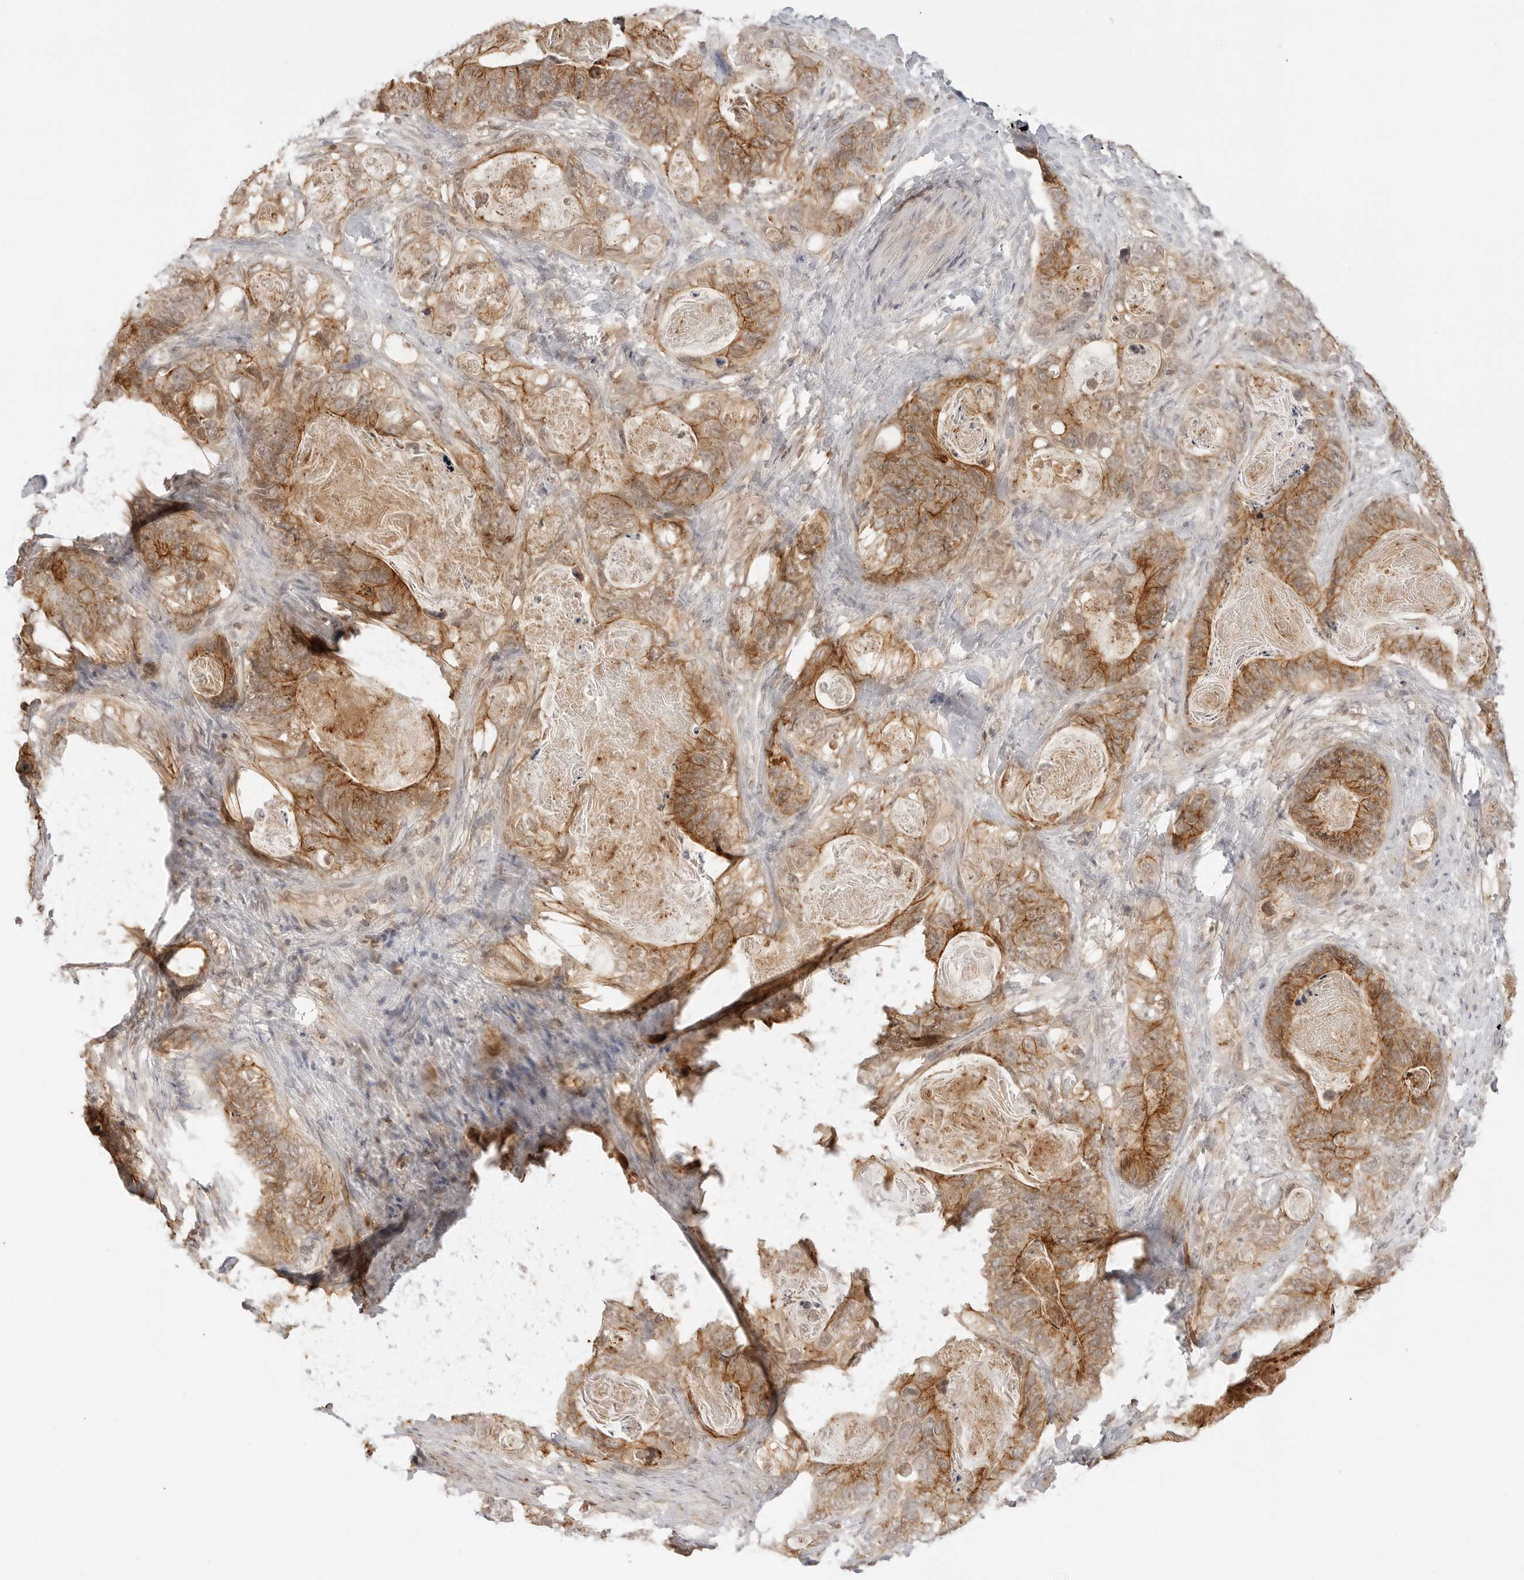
{"staining": {"intensity": "moderate", "quantity": ">75%", "location": "cytoplasmic/membranous"}, "tissue": "stomach cancer", "cell_type": "Tumor cells", "image_type": "cancer", "snomed": [{"axis": "morphology", "description": "Normal tissue, NOS"}, {"axis": "morphology", "description": "Adenocarcinoma, NOS"}, {"axis": "topography", "description": "Stomach"}], "caption": "Human stomach cancer (adenocarcinoma) stained with a brown dye reveals moderate cytoplasmic/membranous positive positivity in approximately >75% of tumor cells.", "gene": "EPHA1", "patient": {"sex": "female", "age": 89}}